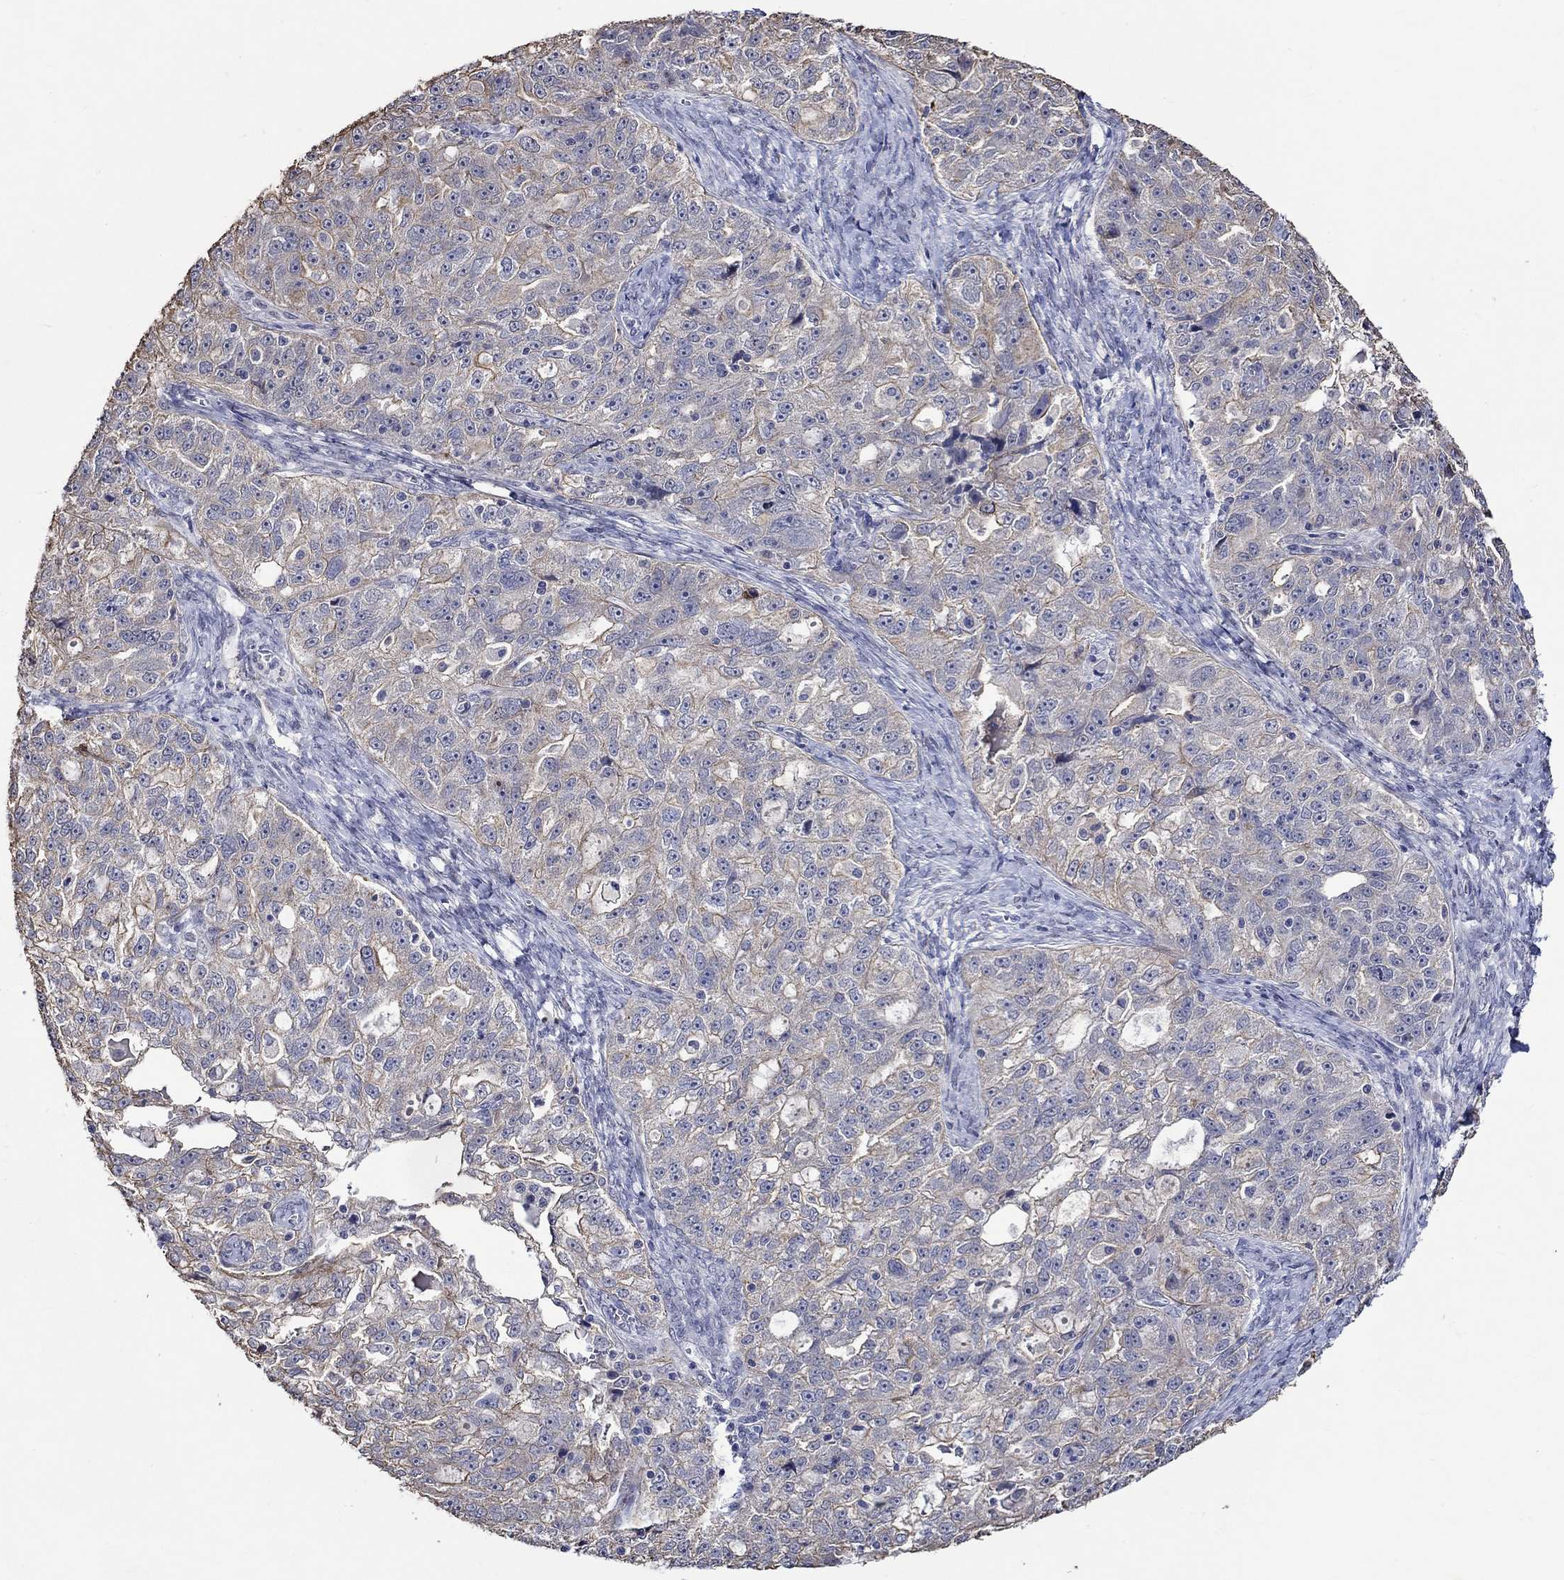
{"staining": {"intensity": "weak", "quantity": "25%-75%", "location": "cytoplasmic/membranous"}, "tissue": "ovarian cancer", "cell_type": "Tumor cells", "image_type": "cancer", "snomed": [{"axis": "morphology", "description": "Cystadenocarcinoma, serous, NOS"}, {"axis": "topography", "description": "Ovary"}], "caption": "Weak cytoplasmic/membranous expression for a protein is appreciated in approximately 25%-75% of tumor cells of serous cystadenocarcinoma (ovarian) using IHC.", "gene": "DDX3Y", "patient": {"sex": "female", "age": 51}}